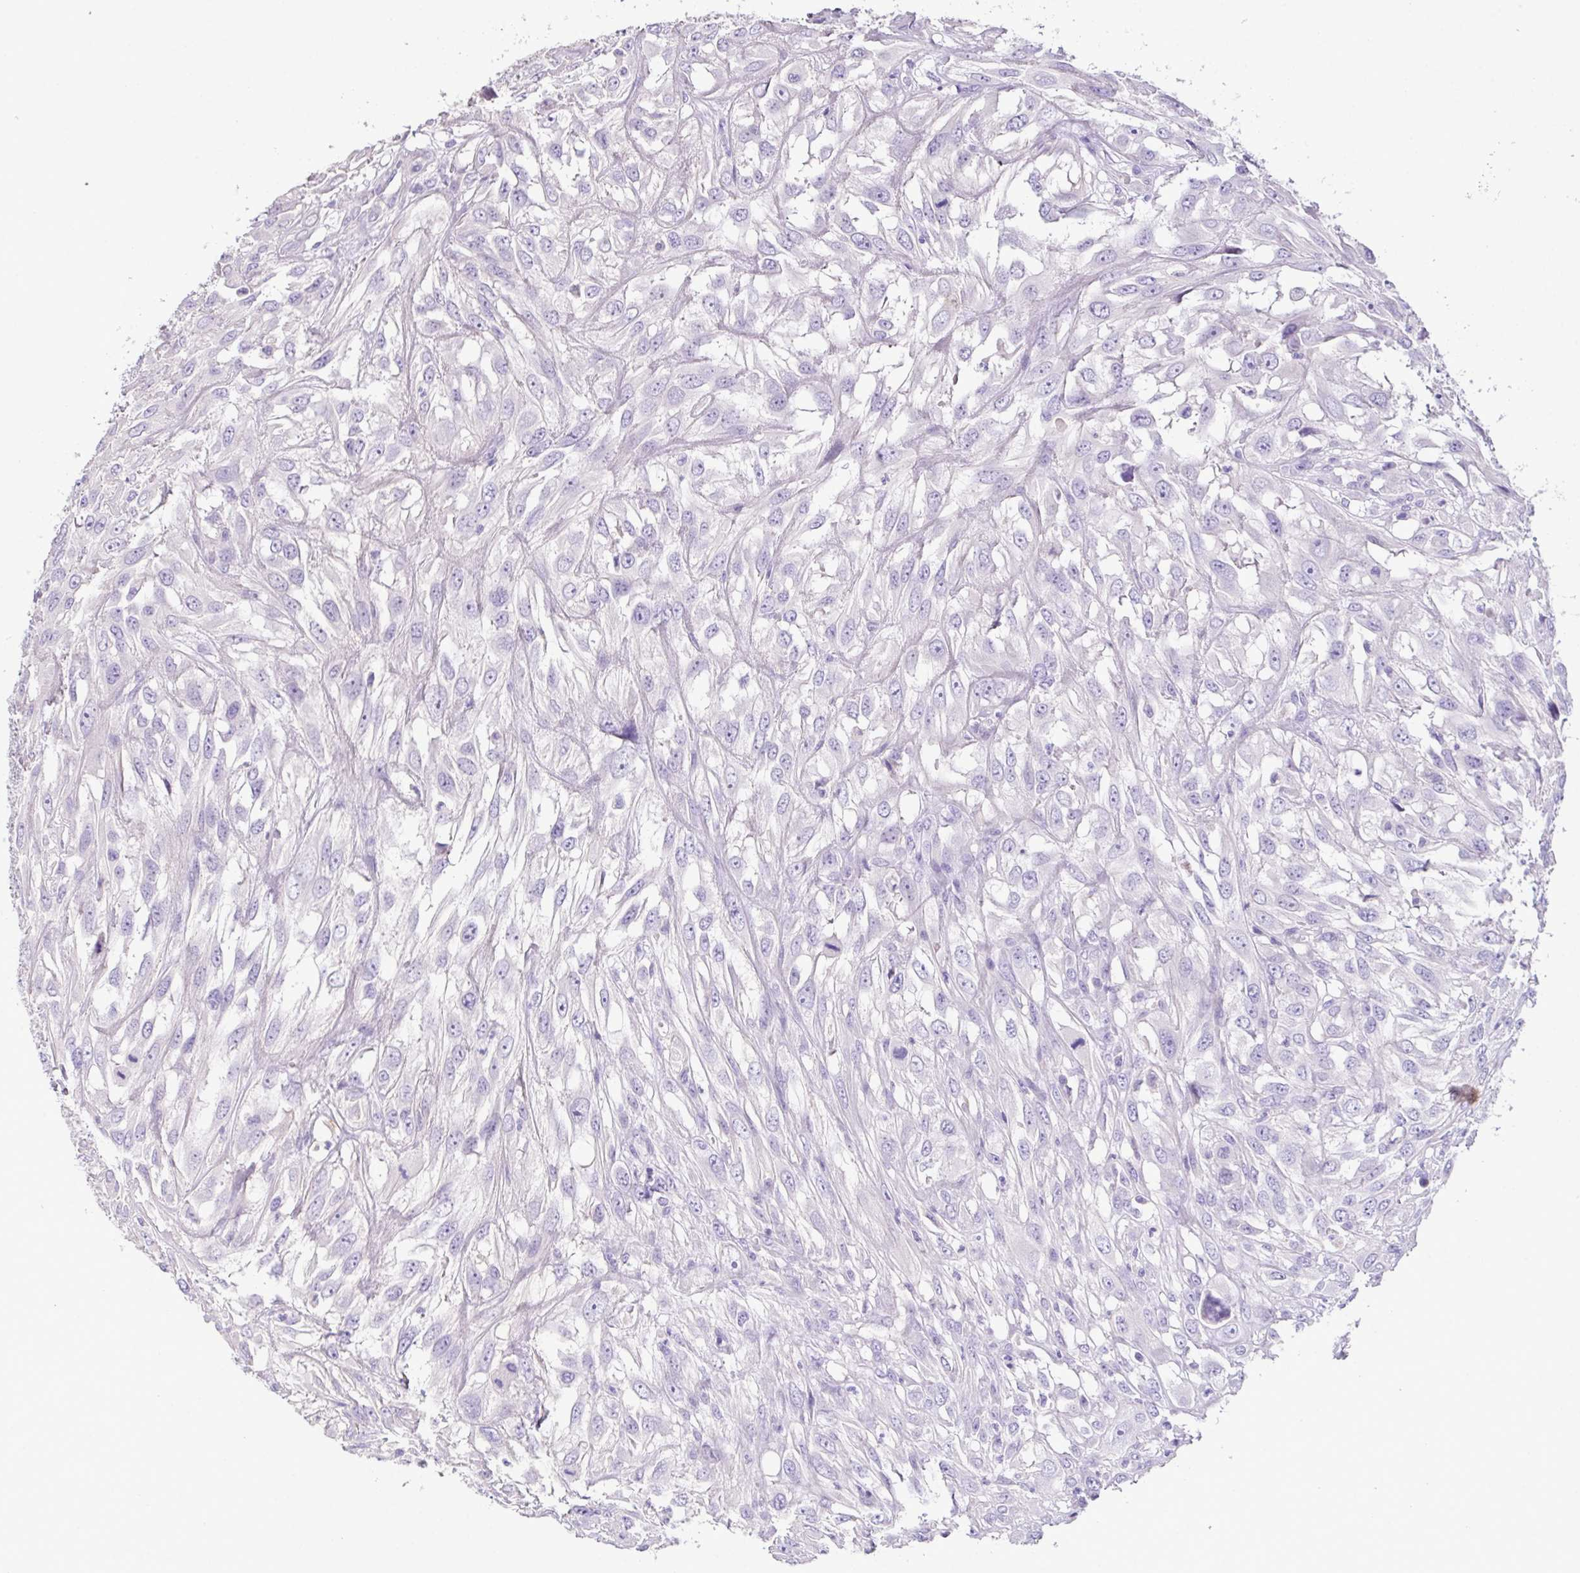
{"staining": {"intensity": "negative", "quantity": "none", "location": "none"}, "tissue": "urothelial cancer", "cell_type": "Tumor cells", "image_type": "cancer", "snomed": [{"axis": "morphology", "description": "Urothelial carcinoma, High grade"}, {"axis": "topography", "description": "Urinary bladder"}], "caption": "There is no significant positivity in tumor cells of urothelial cancer. Brightfield microscopy of immunohistochemistry stained with DAB (brown) and hematoxylin (blue), captured at high magnification.", "gene": "MARCO", "patient": {"sex": "male", "age": 67}}